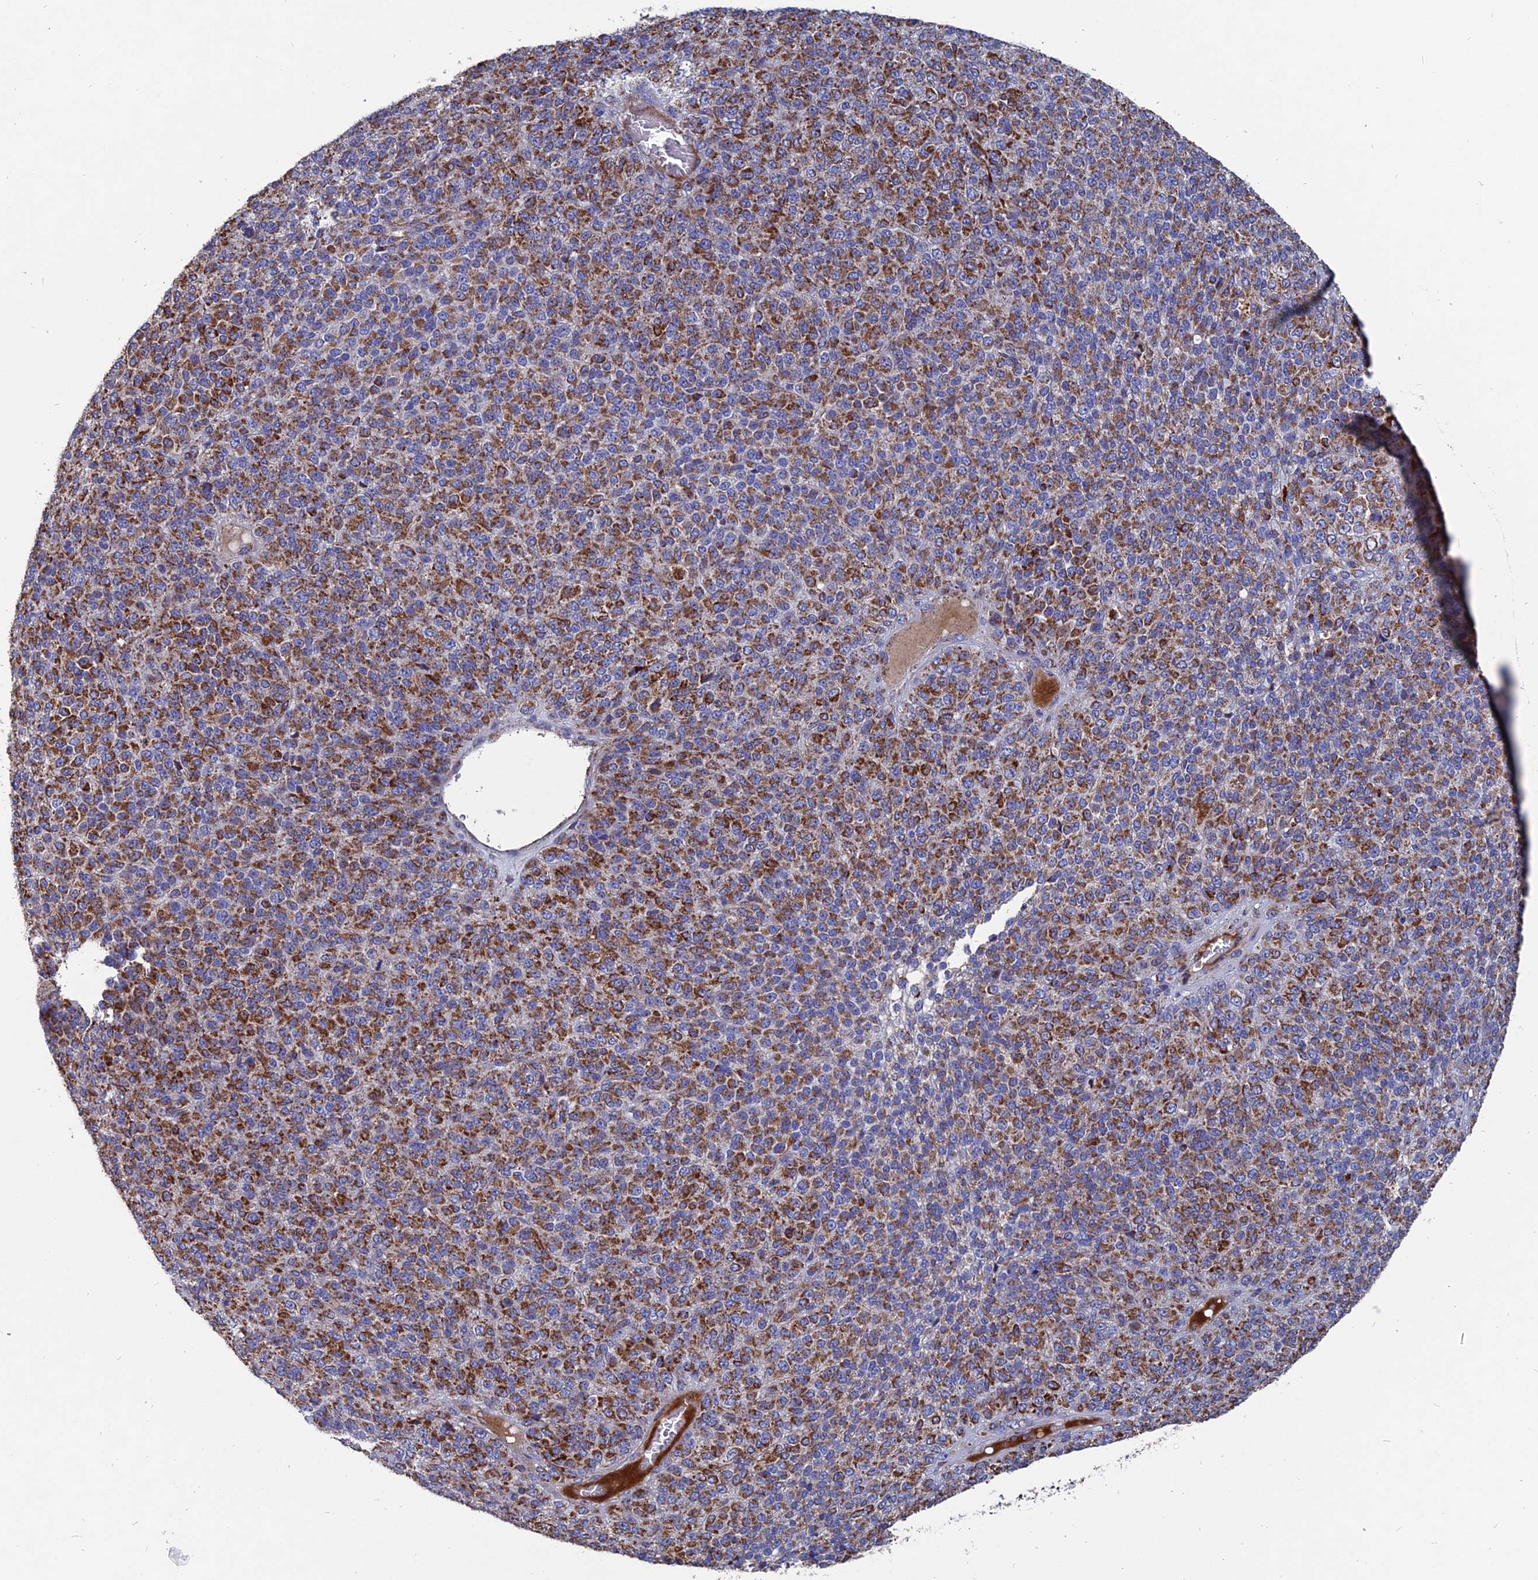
{"staining": {"intensity": "moderate", "quantity": ">75%", "location": "cytoplasmic/membranous"}, "tissue": "melanoma", "cell_type": "Tumor cells", "image_type": "cancer", "snomed": [{"axis": "morphology", "description": "Malignant melanoma, Metastatic site"}, {"axis": "topography", "description": "Brain"}], "caption": "DAB immunohistochemical staining of melanoma demonstrates moderate cytoplasmic/membranous protein expression in approximately >75% of tumor cells.", "gene": "TGFA", "patient": {"sex": "female", "age": 56}}